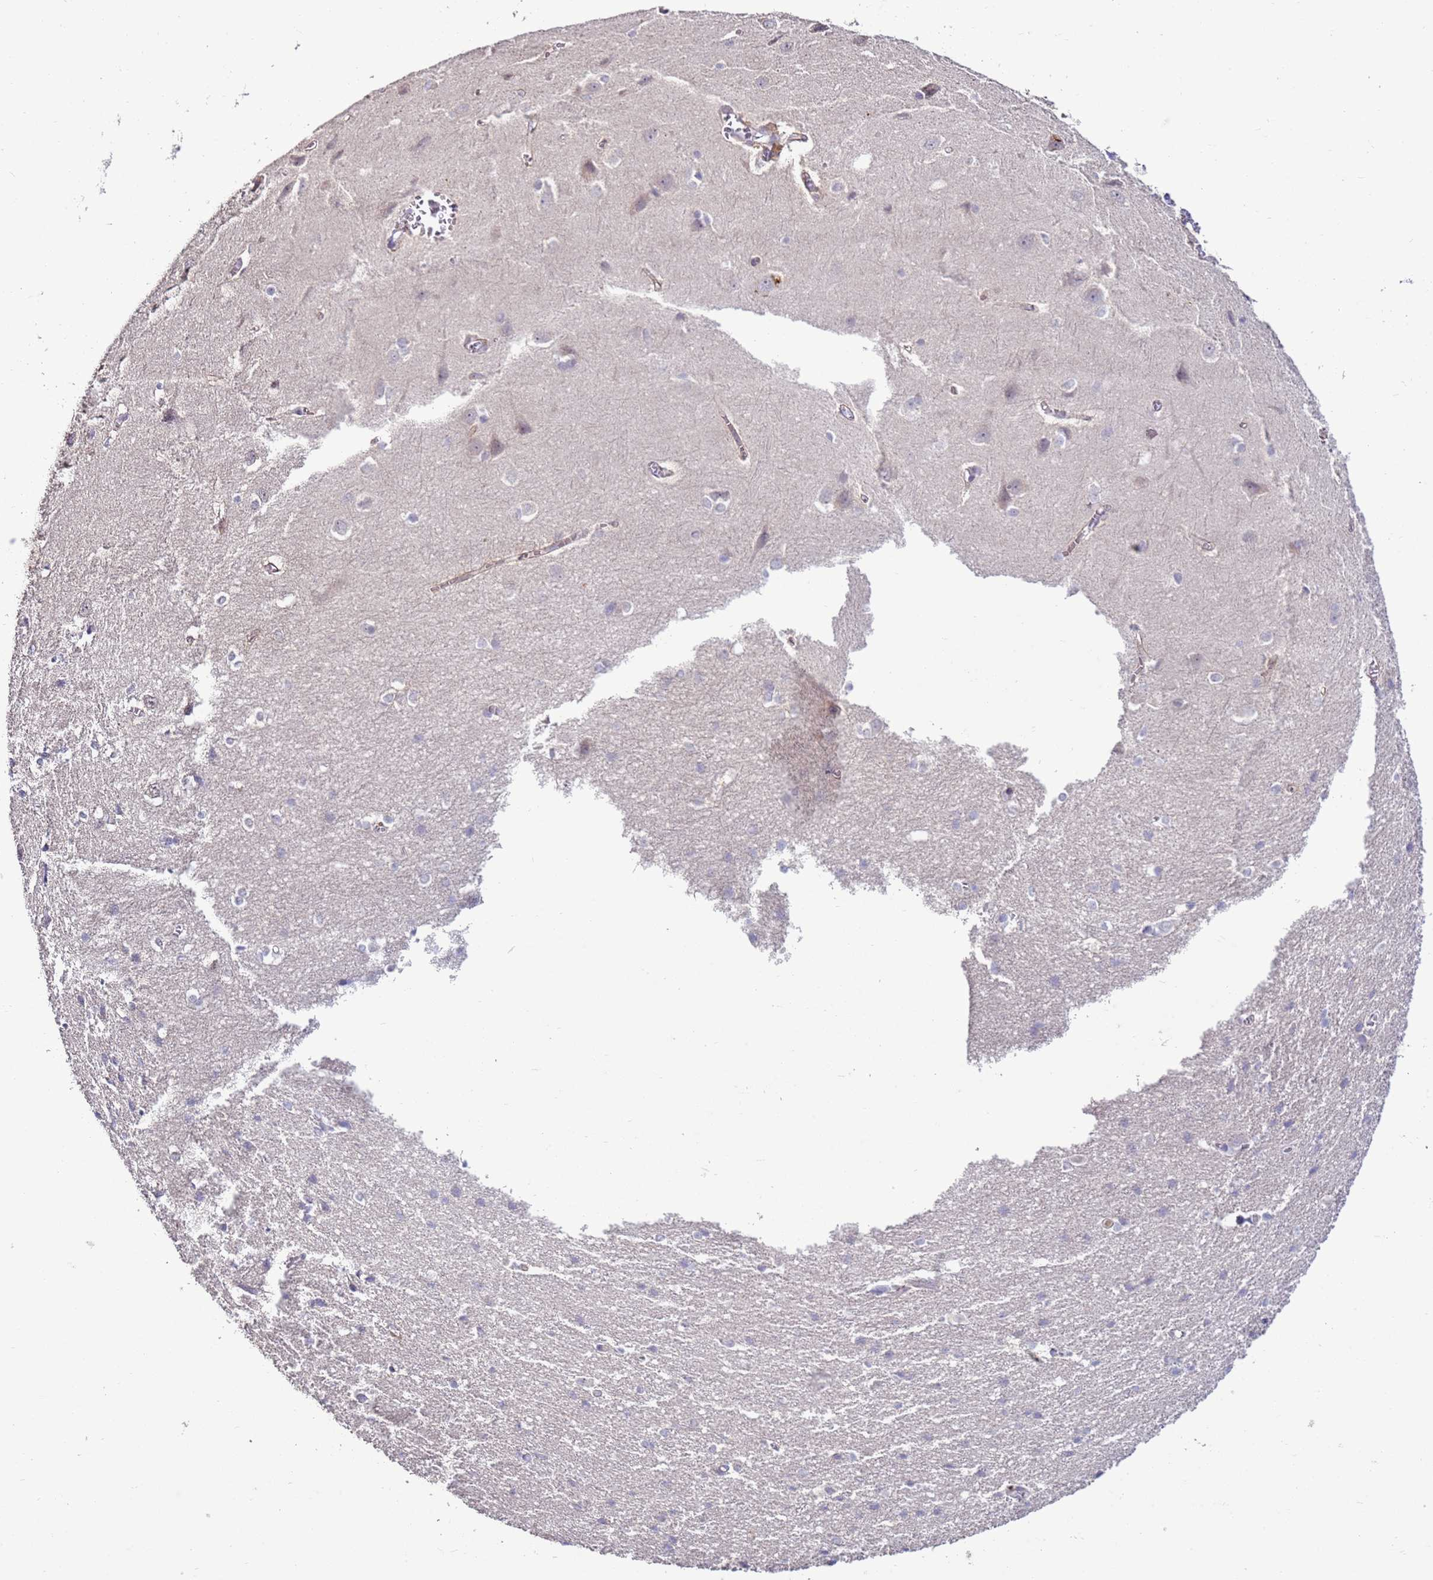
{"staining": {"intensity": "weak", "quantity": "<25%", "location": "cytoplasmic/membranous"}, "tissue": "cerebral cortex", "cell_type": "Endothelial cells", "image_type": "normal", "snomed": [{"axis": "morphology", "description": "Normal tissue, NOS"}, {"axis": "topography", "description": "Cerebral cortex"}], "caption": "Photomicrograph shows no significant protein positivity in endothelial cells of benign cerebral cortex. (Stains: DAB (3,3'-diaminobenzidine) immunohistochemistry (IHC) with hematoxylin counter stain, Microscopy: brightfield microscopy at high magnification).", "gene": "IL2RG", "patient": {"sex": "male", "age": 37}}